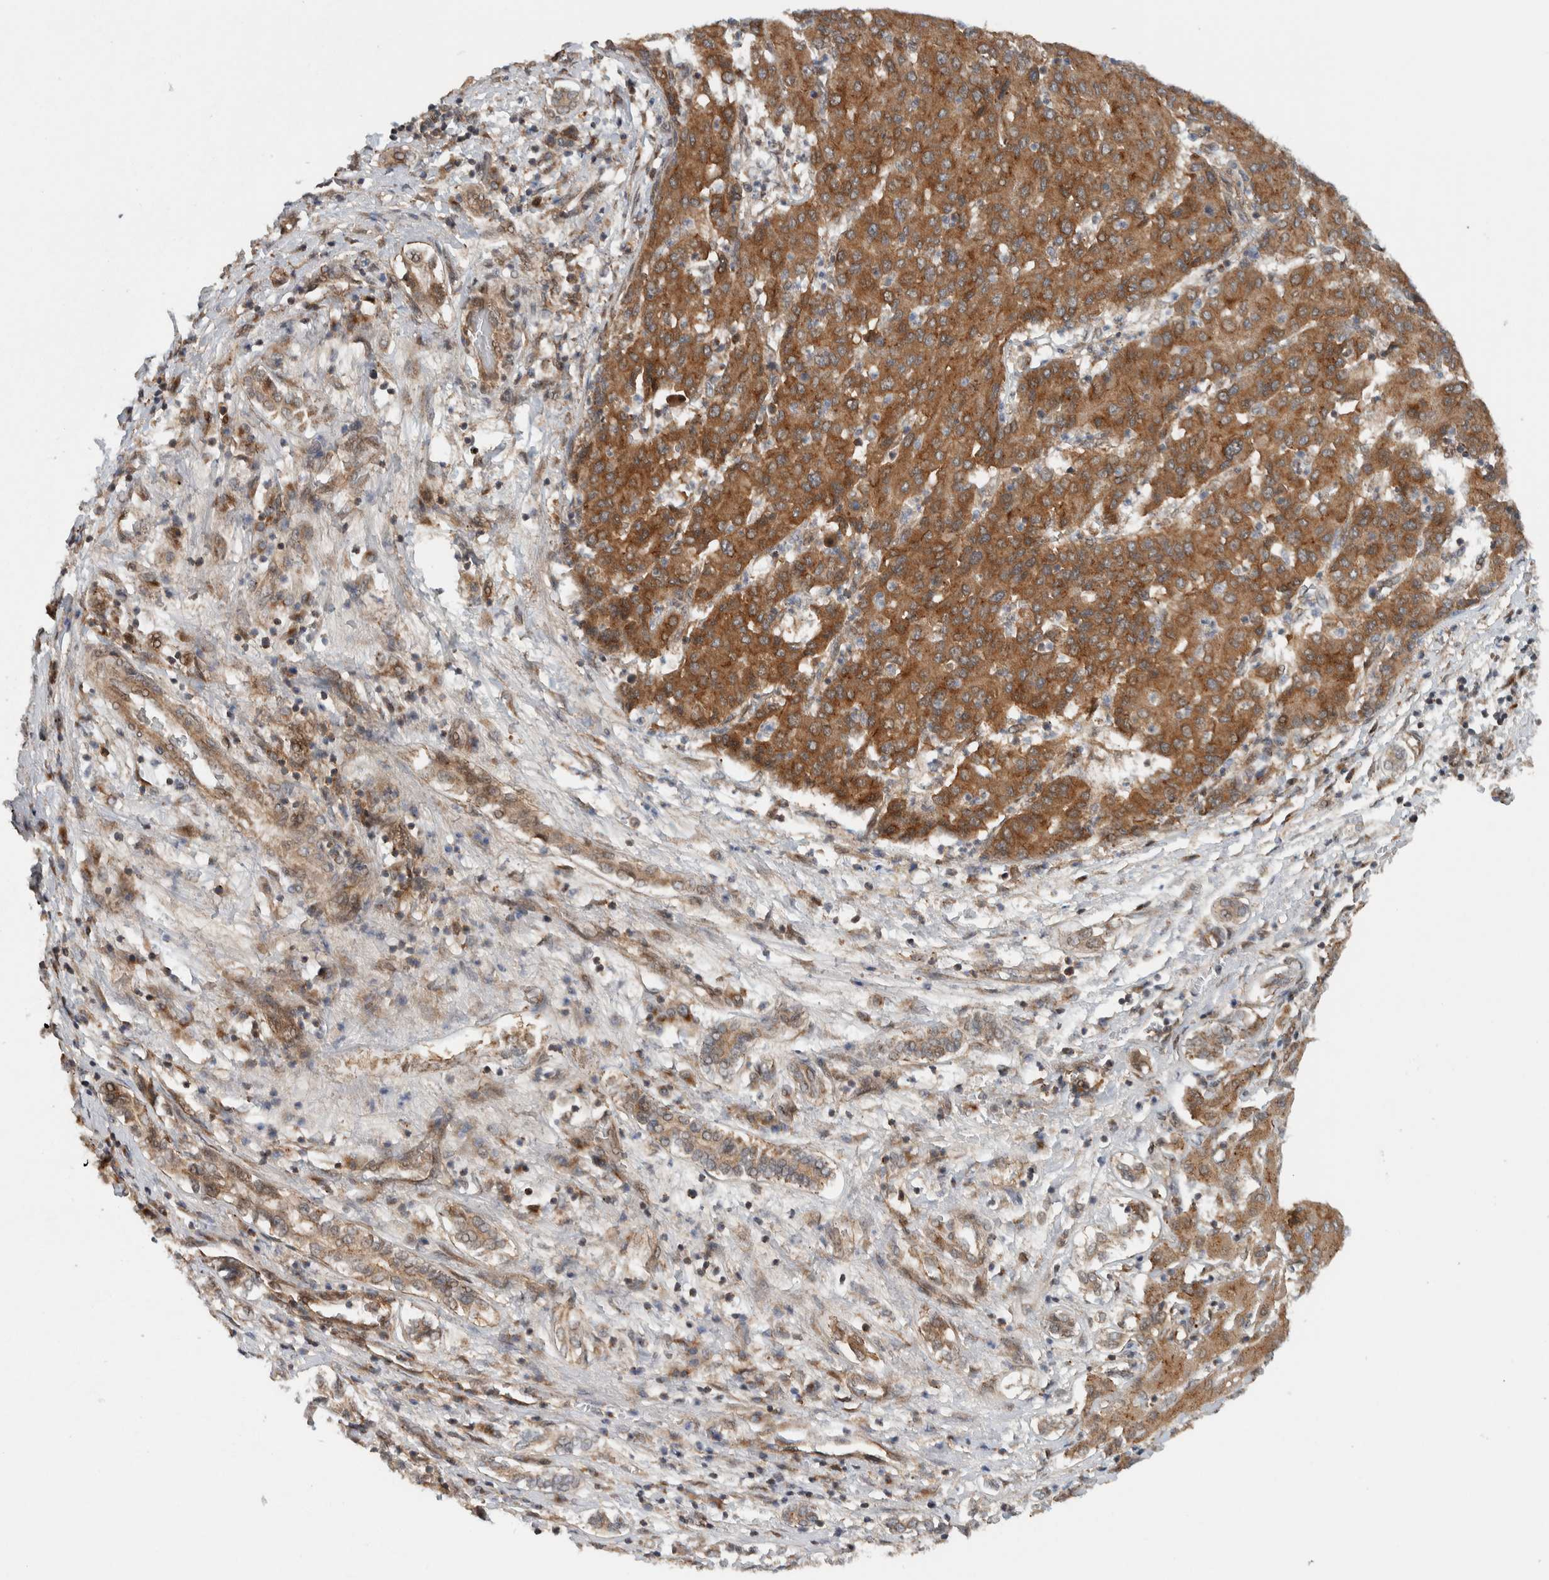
{"staining": {"intensity": "moderate", "quantity": ">75%", "location": "cytoplasmic/membranous"}, "tissue": "liver cancer", "cell_type": "Tumor cells", "image_type": "cancer", "snomed": [{"axis": "morphology", "description": "Carcinoma, Hepatocellular, NOS"}, {"axis": "topography", "description": "Liver"}], "caption": "Immunohistochemical staining of hepatocellular carcinoma (liver) reveals moderate cytoplasmic/membranous protein staining in approximately >75% of tumor cells. (Stains: DAB in brown, nuclei in blue, Microscopy: brightfield microscopy at high magnification).", "gene": "KLHL6", "patient": {"sex": "male", "age": 65}}